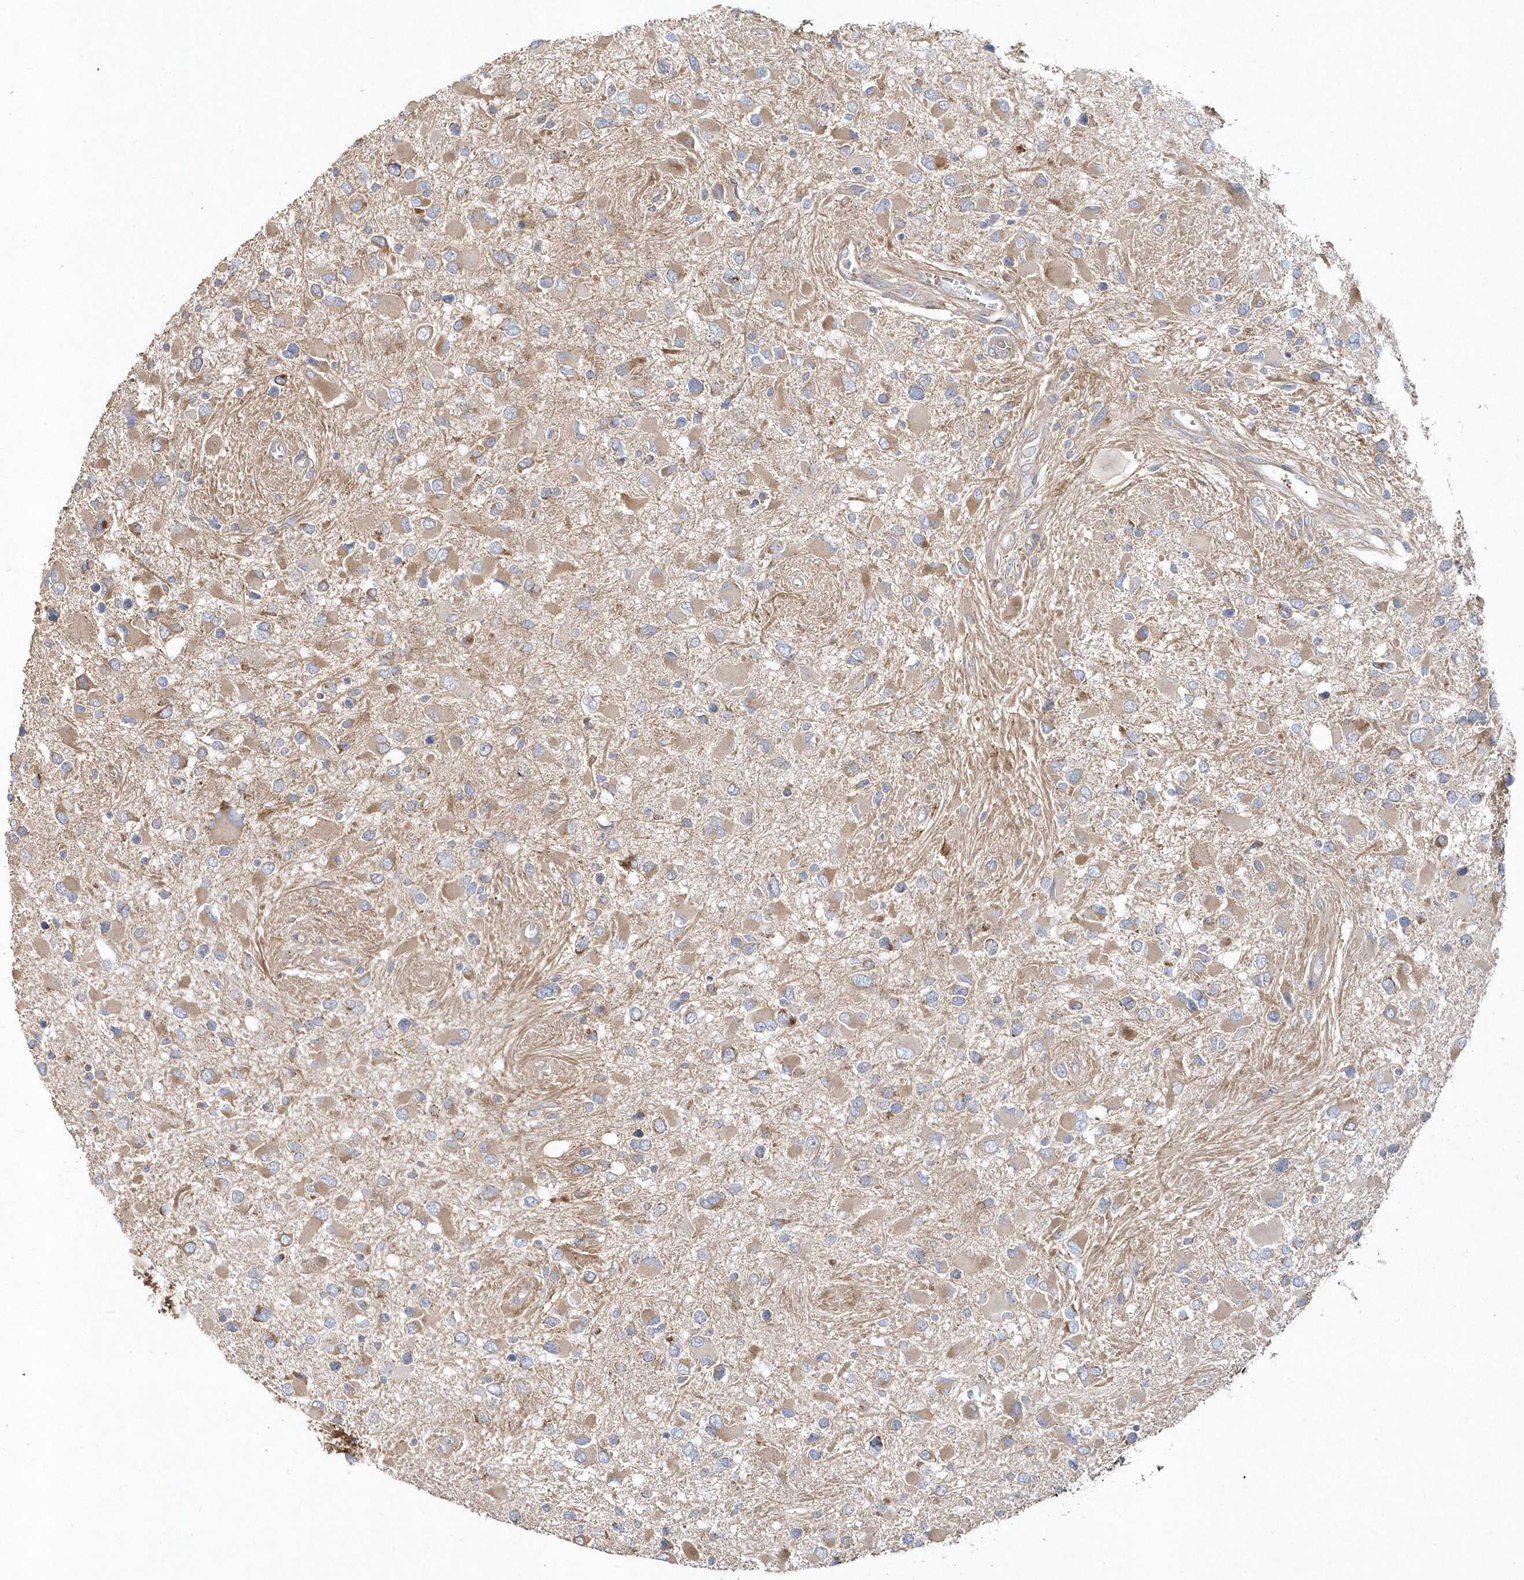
{"staining": {"intensity": "moderate", "quantity": "<25%", "location": "cytoplasmic/membranous"}, "tissue": "glioma", "cell_type": "Tumor cells", "image_type": "cancer", "snomed": [{"axis": "morphology", "description": "Glioma, malignant, High grade"}, {"axis": "topography", "description": "Brain"}], "caption": "Human malignant high-grade glioma stained for a protein (brown) demonstrates moderate cytoplasmic/membranous positive positivity in approximately <25% of tumor cells.", "gene": "LEXM", "patient": {"sex": "male", "age": 53}}